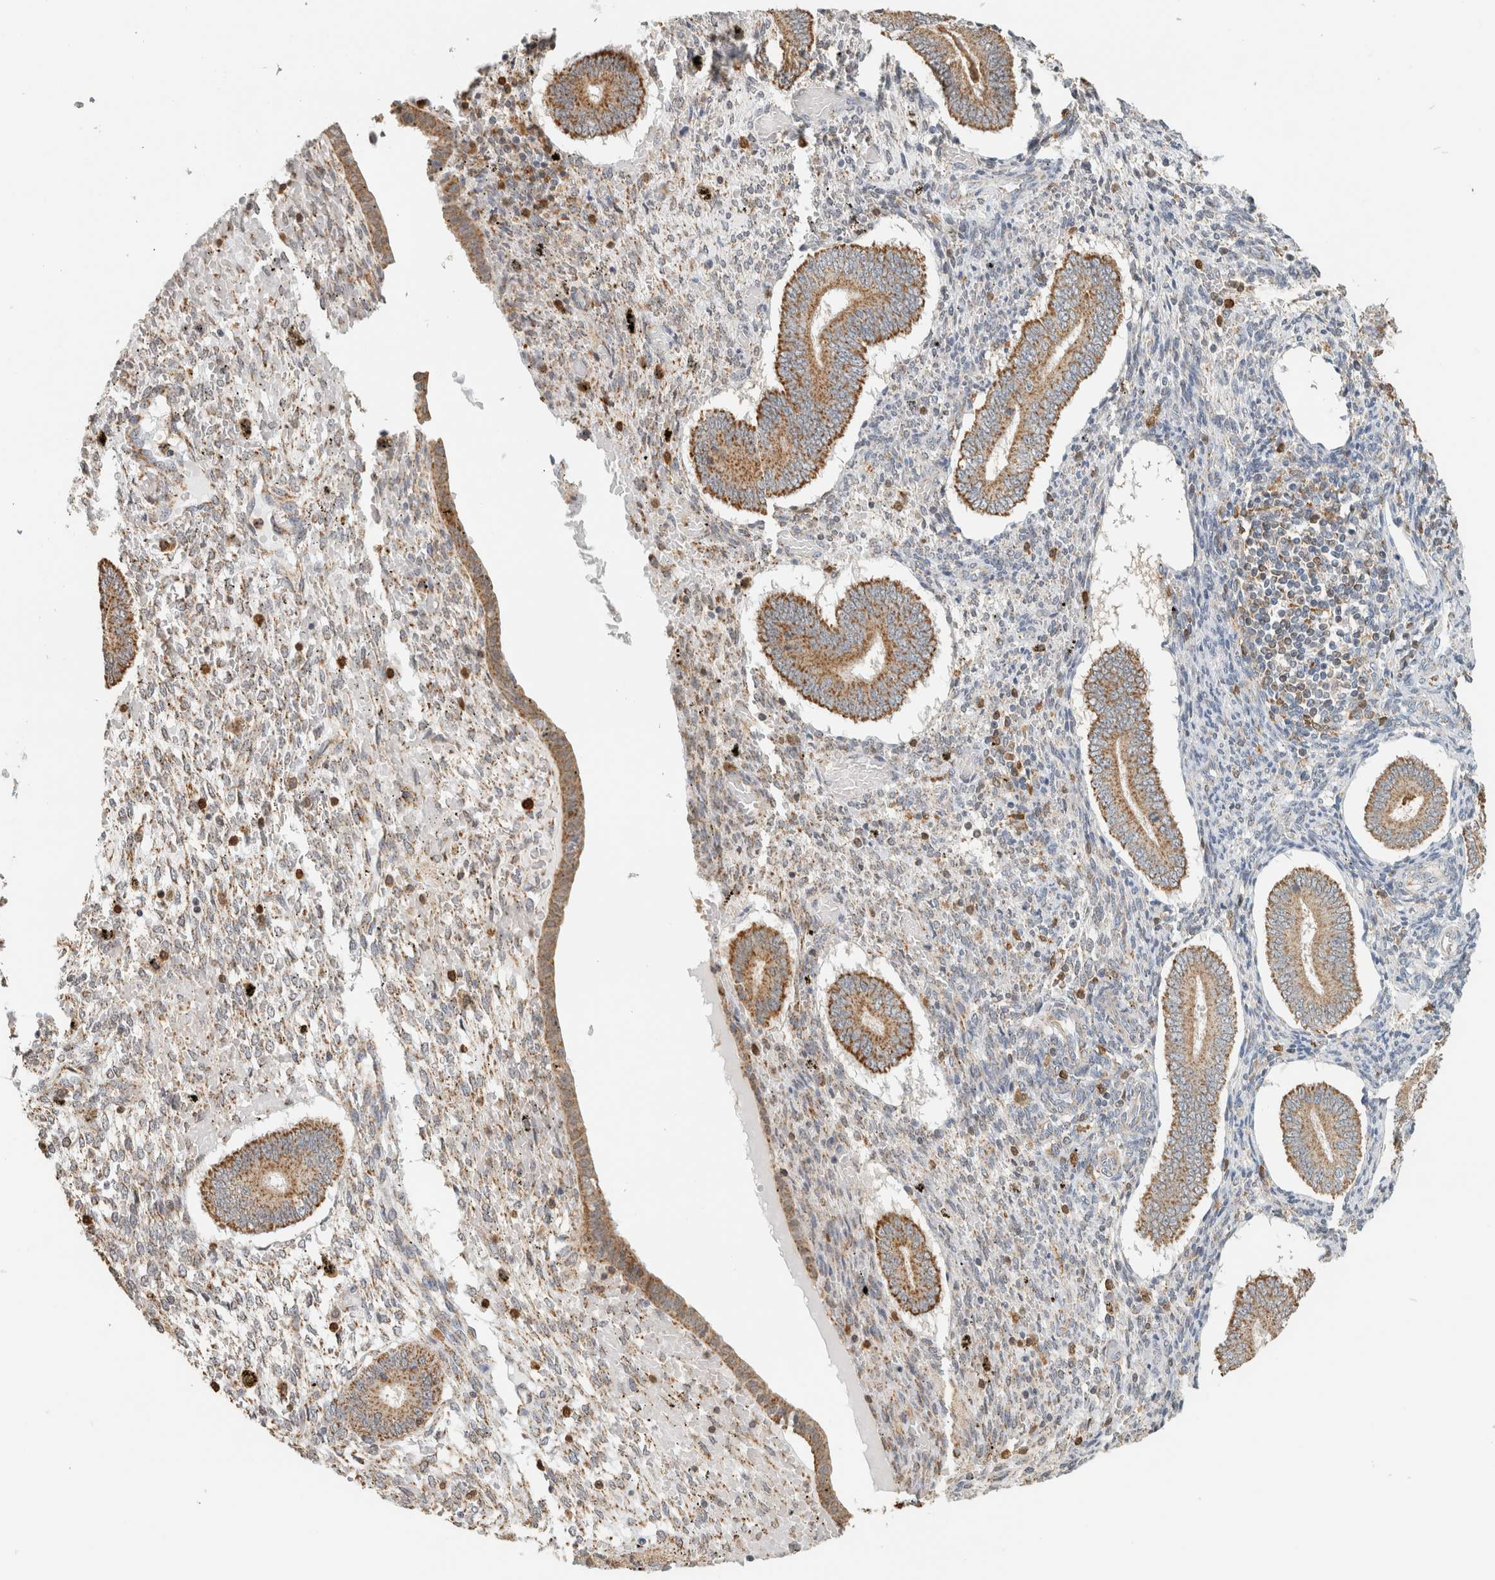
{"staining": {"intensity": "weak", "quantity": "25%-75%", "location": "cytoplasmic/membranous"}, "tissue": "endometrium", "cell_type": "Cells in endometrial stroma", "image_type": "normal", "snomed": [{"axis": "morphology", "description": "Normal tissue, NOS"}, {"axis": "topography", "description": "Endometrium"}], "caption": "Cells in endometrial stroma demonstrate low levels of weak cytoplasmic/membranous expression in approximately 25%-75% of cells in normal endometrium. (DAB = brown stain, brightfield microscopy at high magnification).", "gene": "CAPG", "patient": {"sex": "female", "age": 42}}